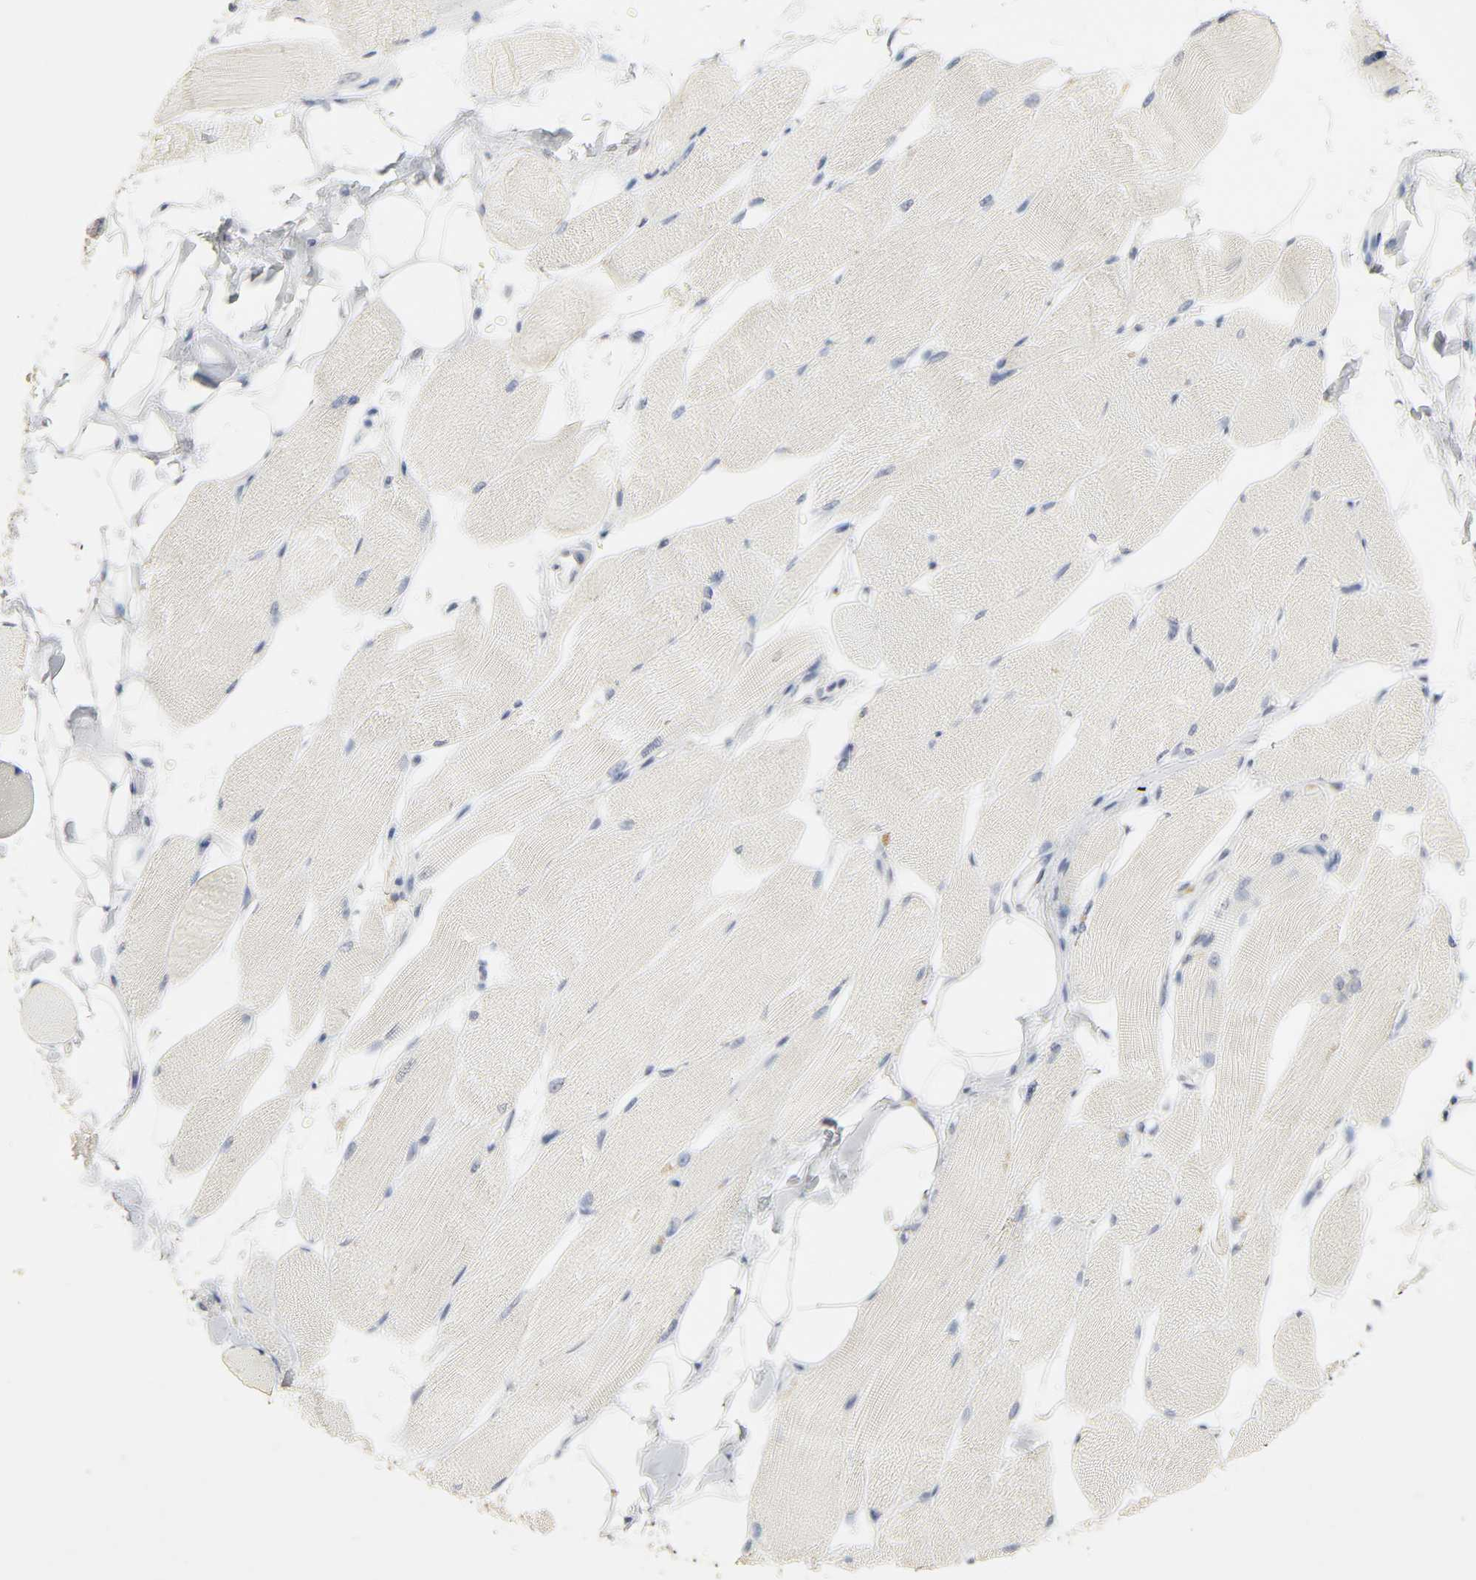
{"staining": {"intensity": "negative", "quantity": "none", "location": "none"}, "tissue": "skeletal muscle", "cell_type": "Myocytes", "image_type": "normal", "snomed": [{"axis": "morphology", "description": "Normal tissue, NOS"}, {"axis": "topography", "description": "Skeletal muscle"}, {"axis": "topography", "description": "Peripheral nerve tissue"}], "caption": "Myocytes are negative for brown protein staining in normal skeletal muscle. (IHC, brightfield microscopy, high magnification).", "gene": "CLEC4E", "patient": {"sex": "female", "age": 84}}